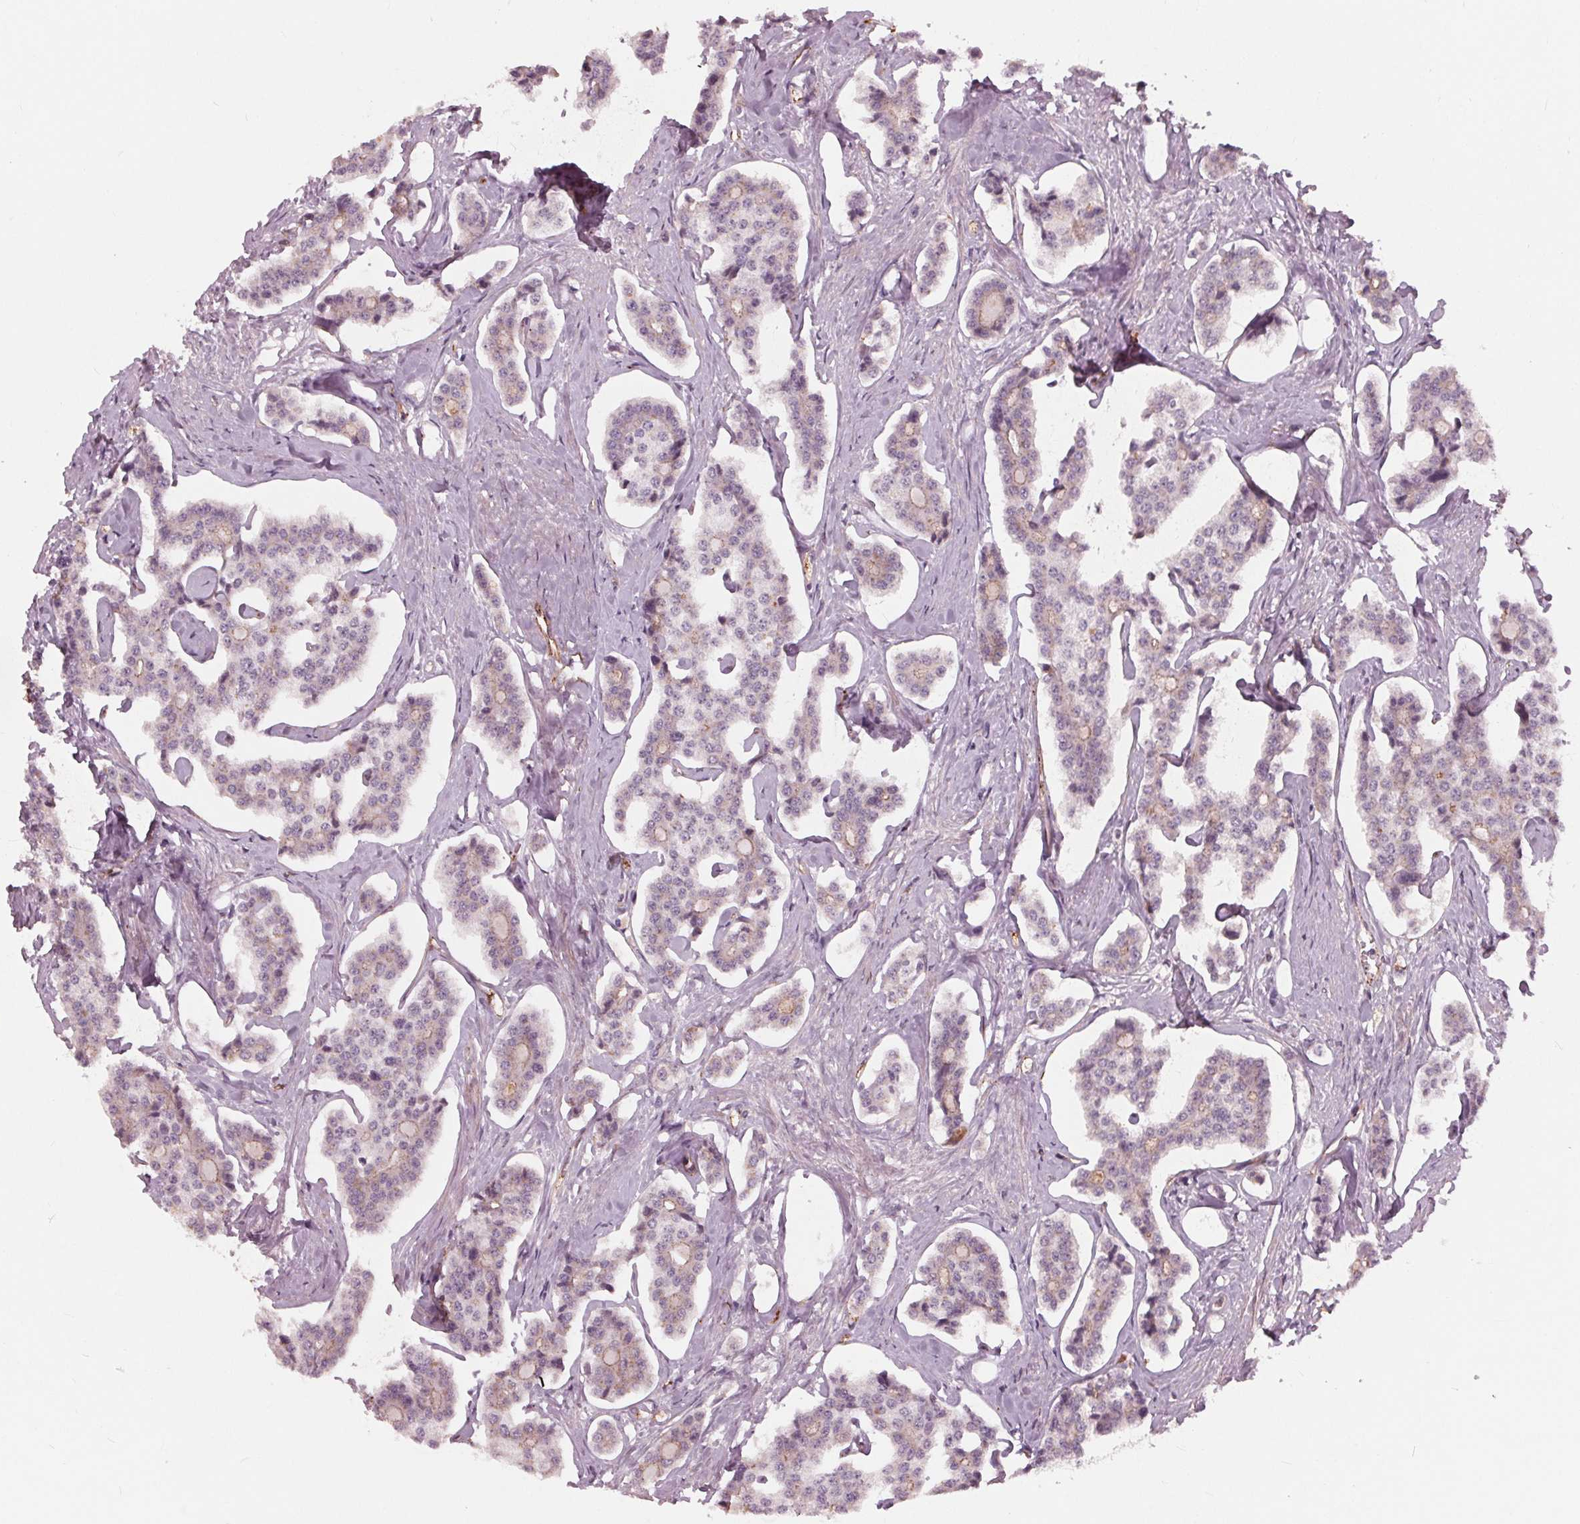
{"staining": {"intensity": "negative", "quantity": "none", "location": "none"}, "tissue": "carcinoid", "cell_type": "Tumor cells", "image_type": "cancer", "snomed": [{"axis": "morphology", "description": "Carcinoid, malignant, NOS"}, {"axis": "topography", "description": "Small intestine"}], "caption": "Carcinoid was stained to show a protein in brown. There is no significant positivity in tumor cells.", "gene": "TXNIP", "patient": {"sex": "female", "age": 65}}